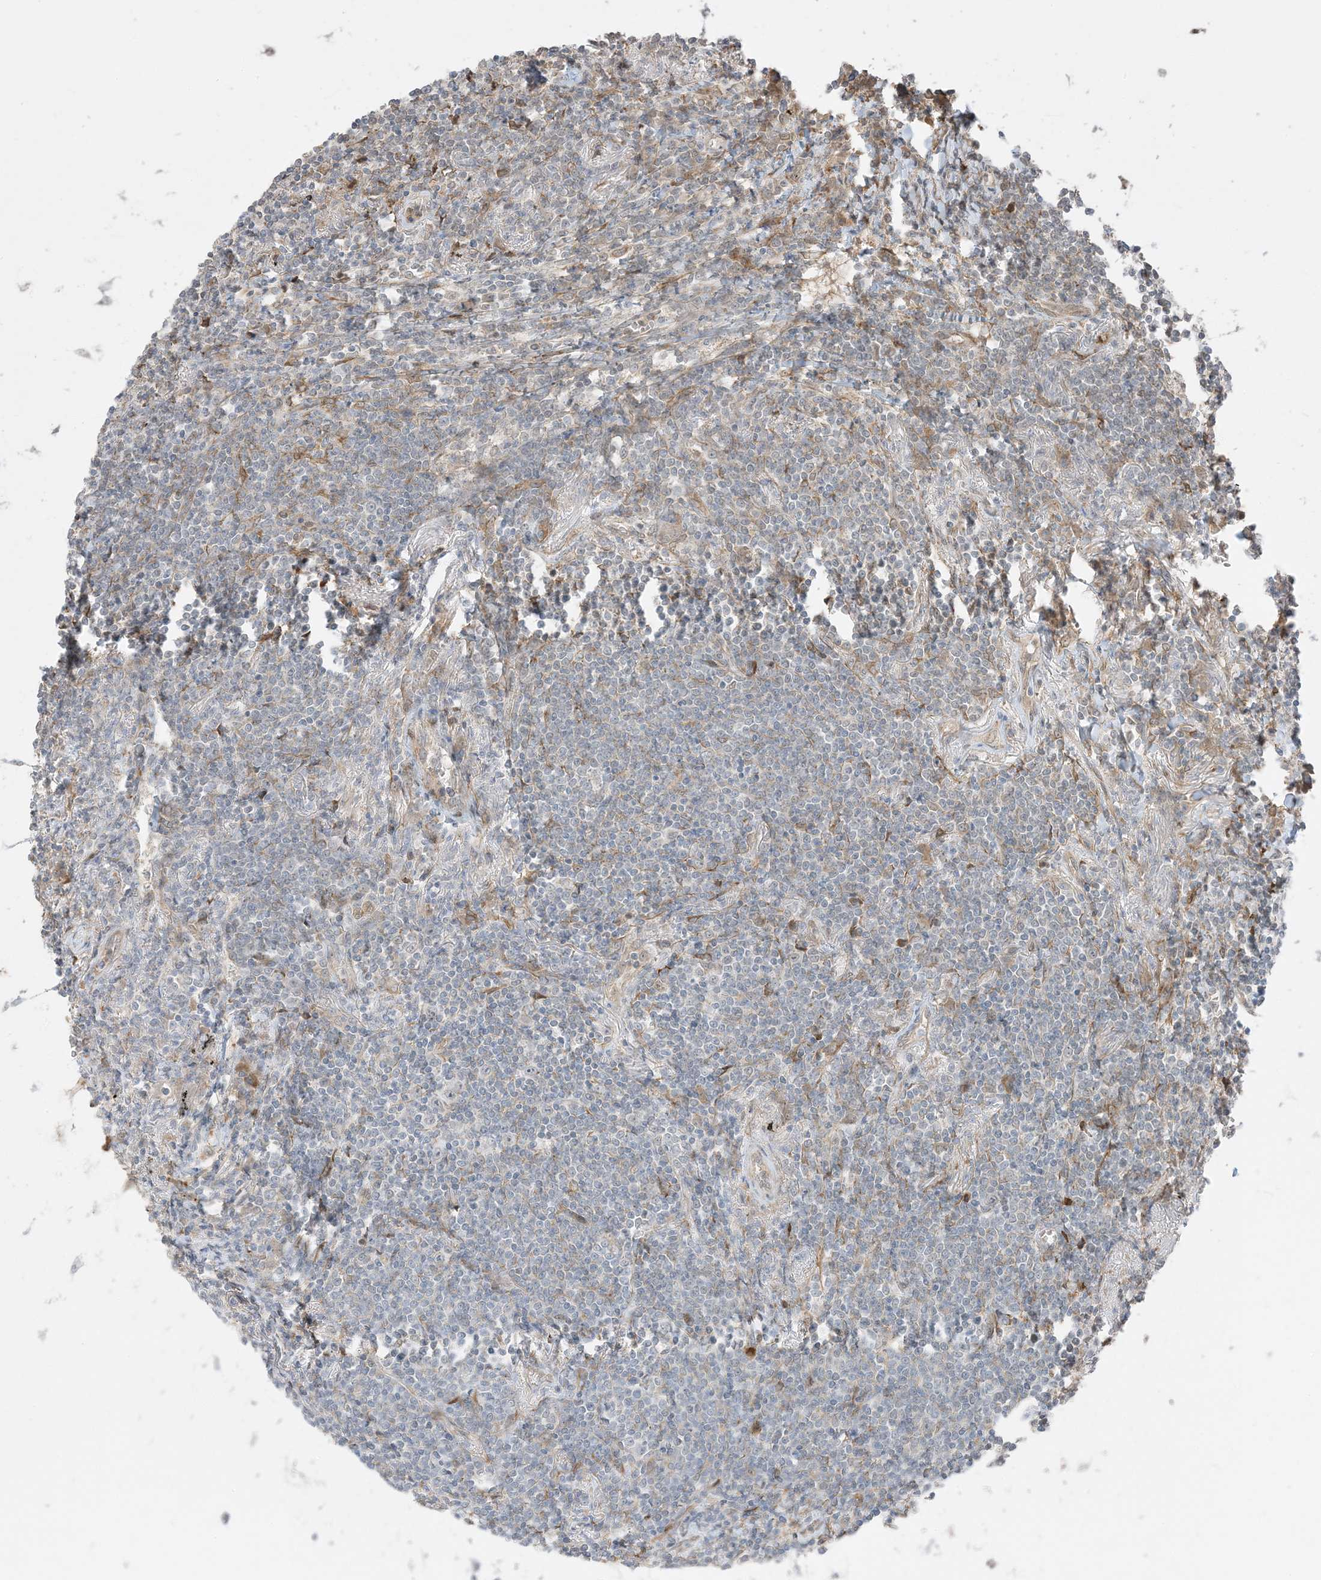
{"staining": {"intensity": "negative", "quantity": "none", "location": "none"}, "tissue": "lymphoma", "cell_type": "Tumor cells", "image_type": "cancer", "snomed": [{"axis": "morphology", "description": "Malignant lymphoma, non-Hodgkin's type, Low grade"}, {"axis": "topography", "description": "Lung"}], "caption": "Lymphoma stained for a protein using immunohistochemistry (IHC) reveals no positivity tumor cells.", "gene": "ZBTB41", "patient": {"sex": "female", "age": 71}}